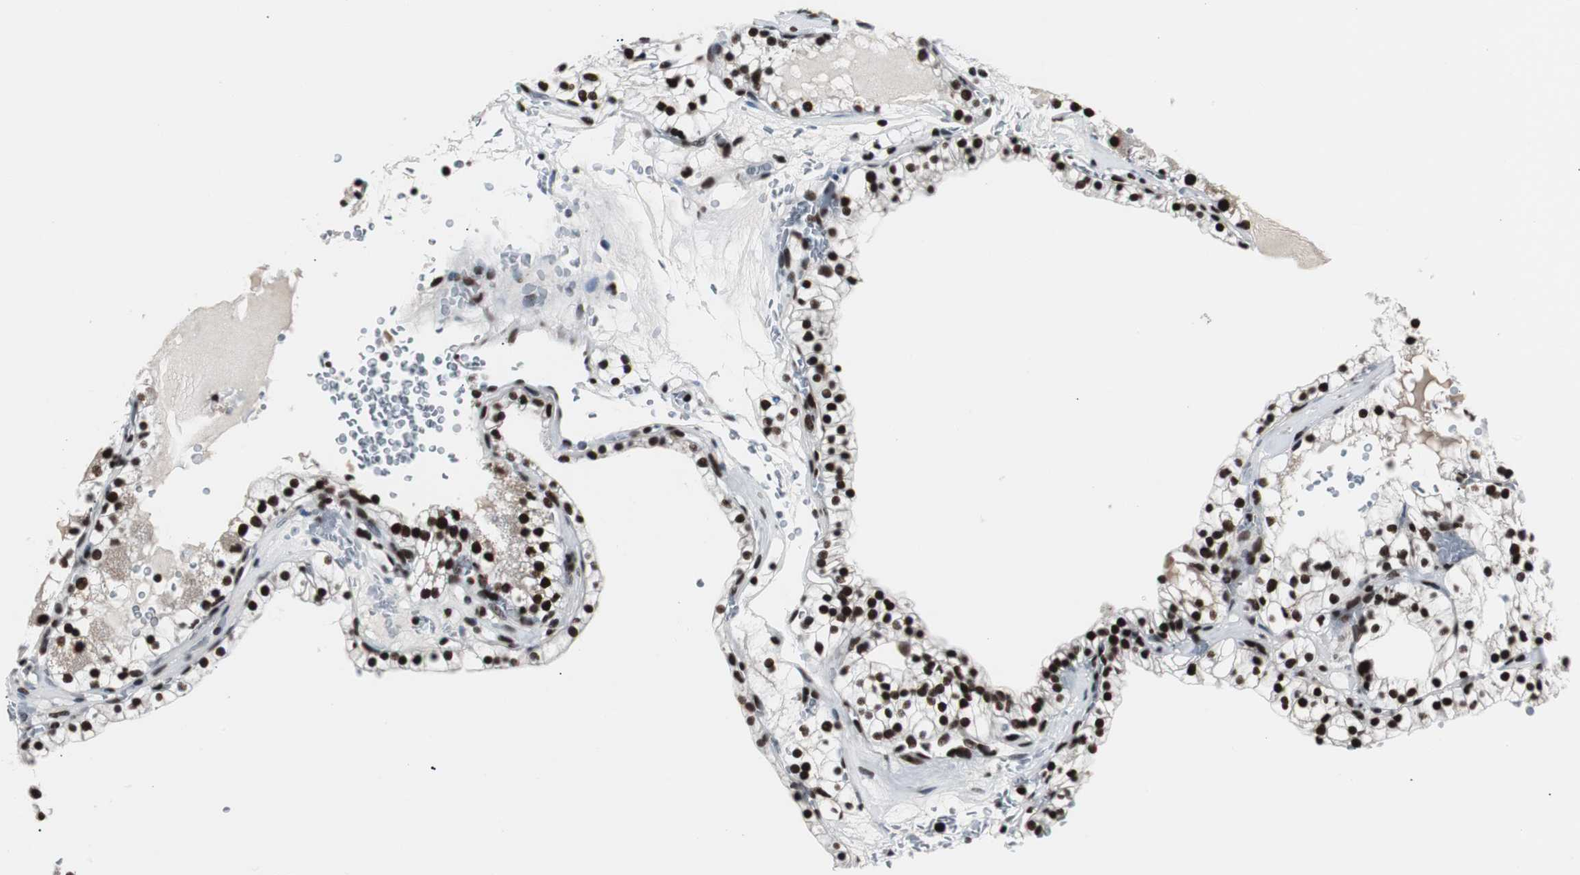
{"staining": {"intensity": "strong", "quantity": ">75%", "location": "nuclear"}, "tissue": "renal cancer", "cell_type": "Tumor cells", "image_type": "cancer", "snomed": [{"axis": "morphology", "description": "Adenocarcinoma, NOS"}, {"axis": "topography", "description": "Kidney"}], "caption": "Approximately >75% of tumor cells in human renal adenocarcinoma display strong nuclear protein staining as visualized by brown immunohistochemical staining.", "gene": "XRCC1", "patient": {"sex": "female", "age": 41}}